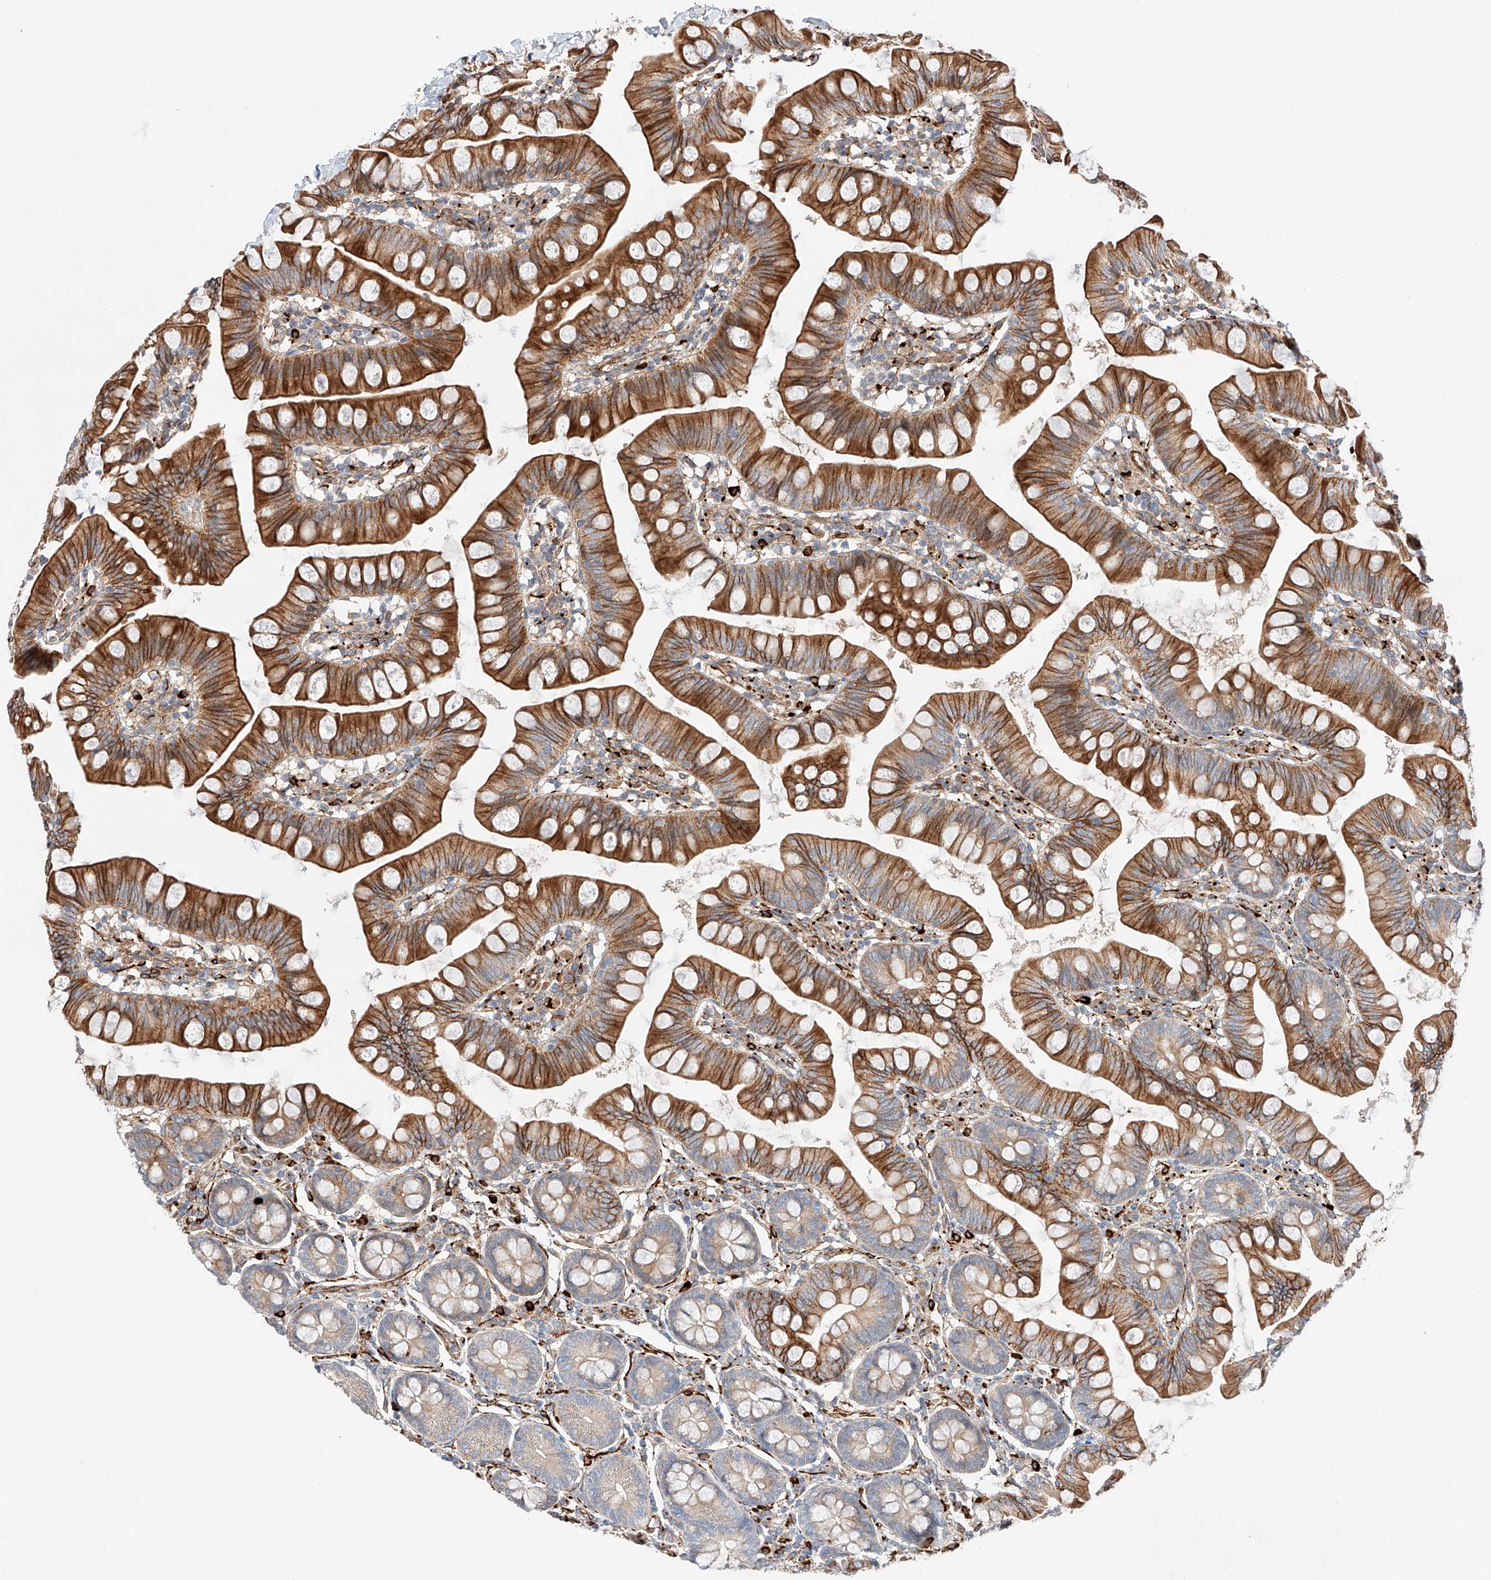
{"staining": {"intensity": "strong", "quantity": "25%-75%", "location": "cytoplasmic/membranous"}, "tissue": "small intestine", "cell_type": "Glandular cells", "image_type": "normal", "snomed": [{"axis": "morphology", "description": "Normal tissue, NOS"}, {"axis": "topography", "description": "Small intestine"}], "caption": "An image showing strong cytoplasmic/membranous expression in about 25%-75% of glandular cells in benign small intestine, as visualized by brown immunohistochemical staining.", "gene": "MINDY4", "patient": {"sex": "male", "age": 7}}